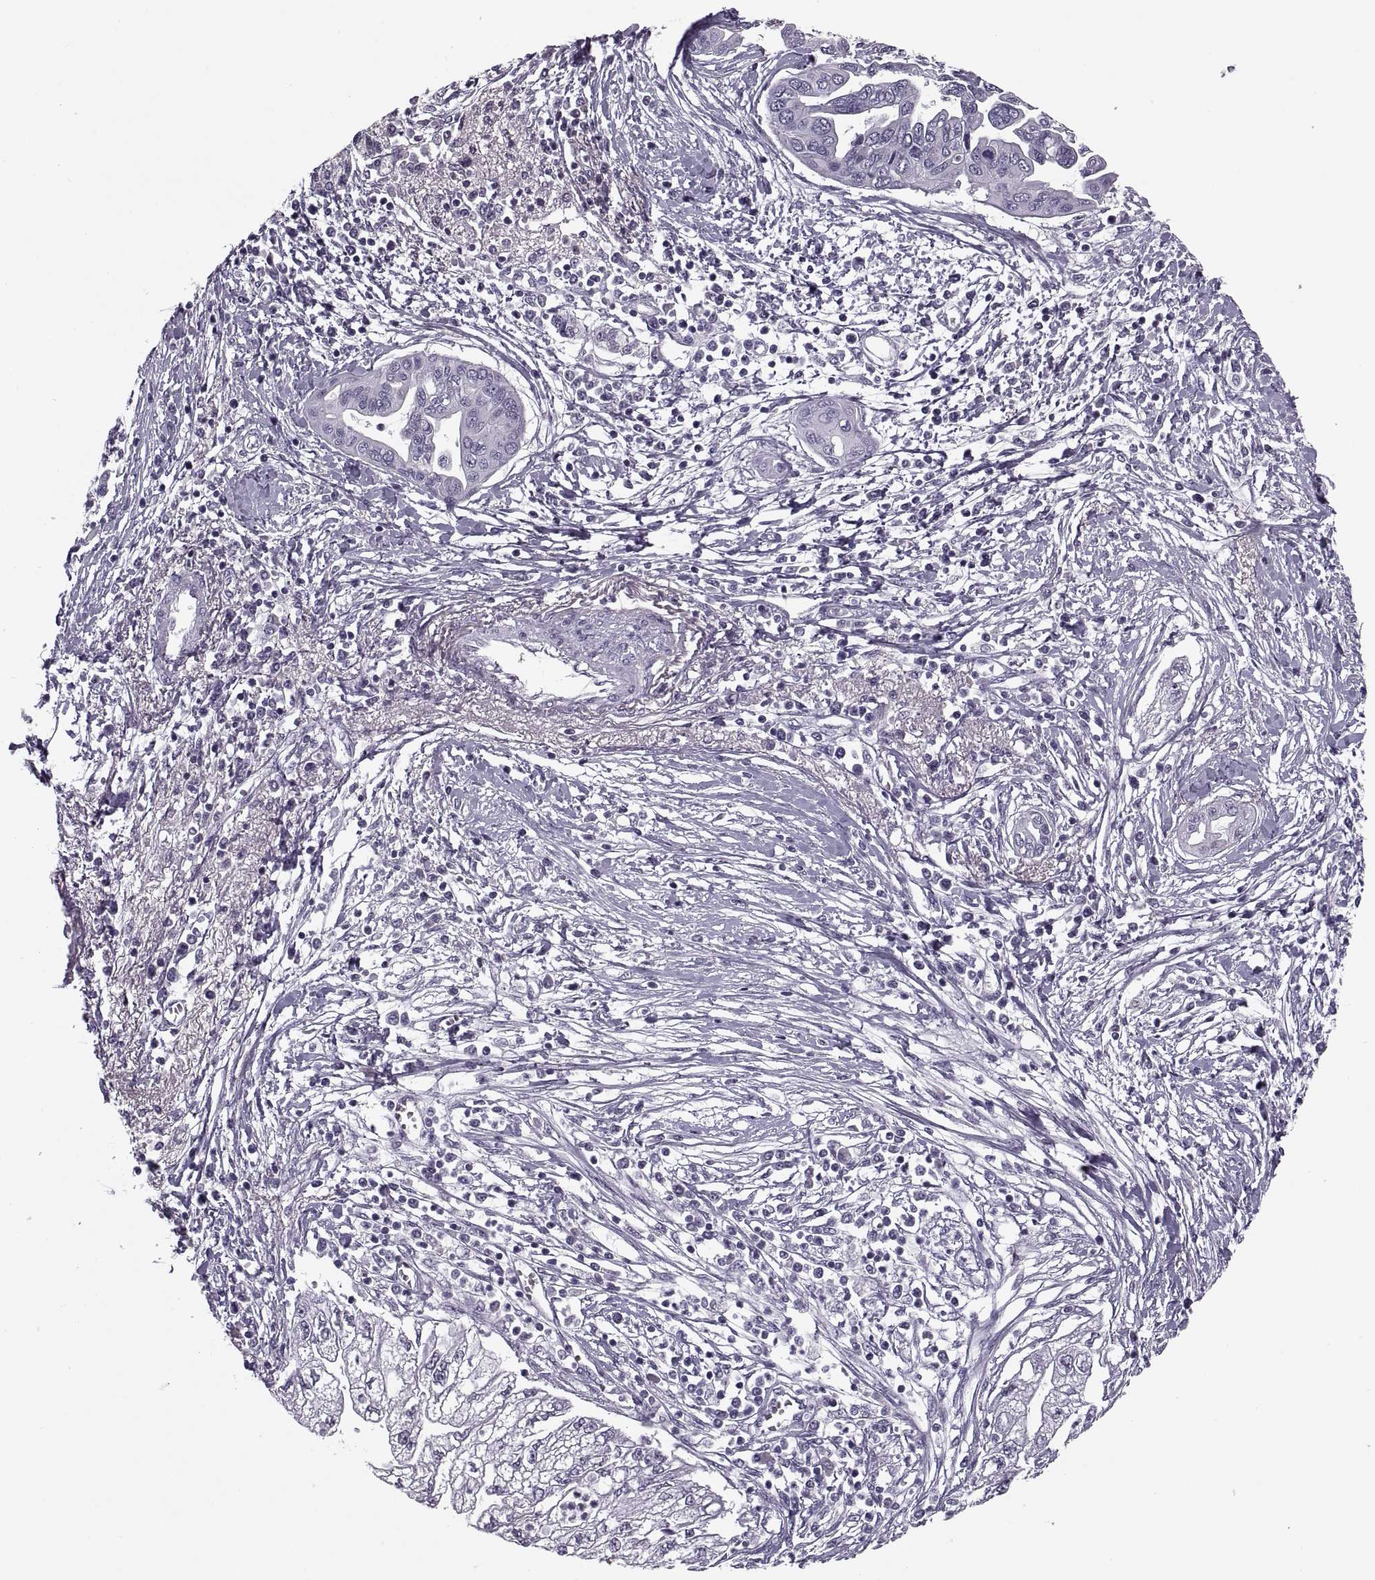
{"staining": {"intensity": "negative", "quantity": "none", "location": "none"}, "tissue": "pancreatic cancer", "cell_type": "Tumor cells", "image_type": "cancer", "snomed": [{"axis": "morphology", "description": "Adenocarcinoma, NOS"}, {"axis": "topography", "description": "Pancreas"}], "caption": "The immunohistochemistry (IHC) photomicrograph has no significant positivity in tumor cells of pancreatic adenocarcinoma tissue.", "gene": "PAGE5", "patient": {"sex": "male", "age": 70}}